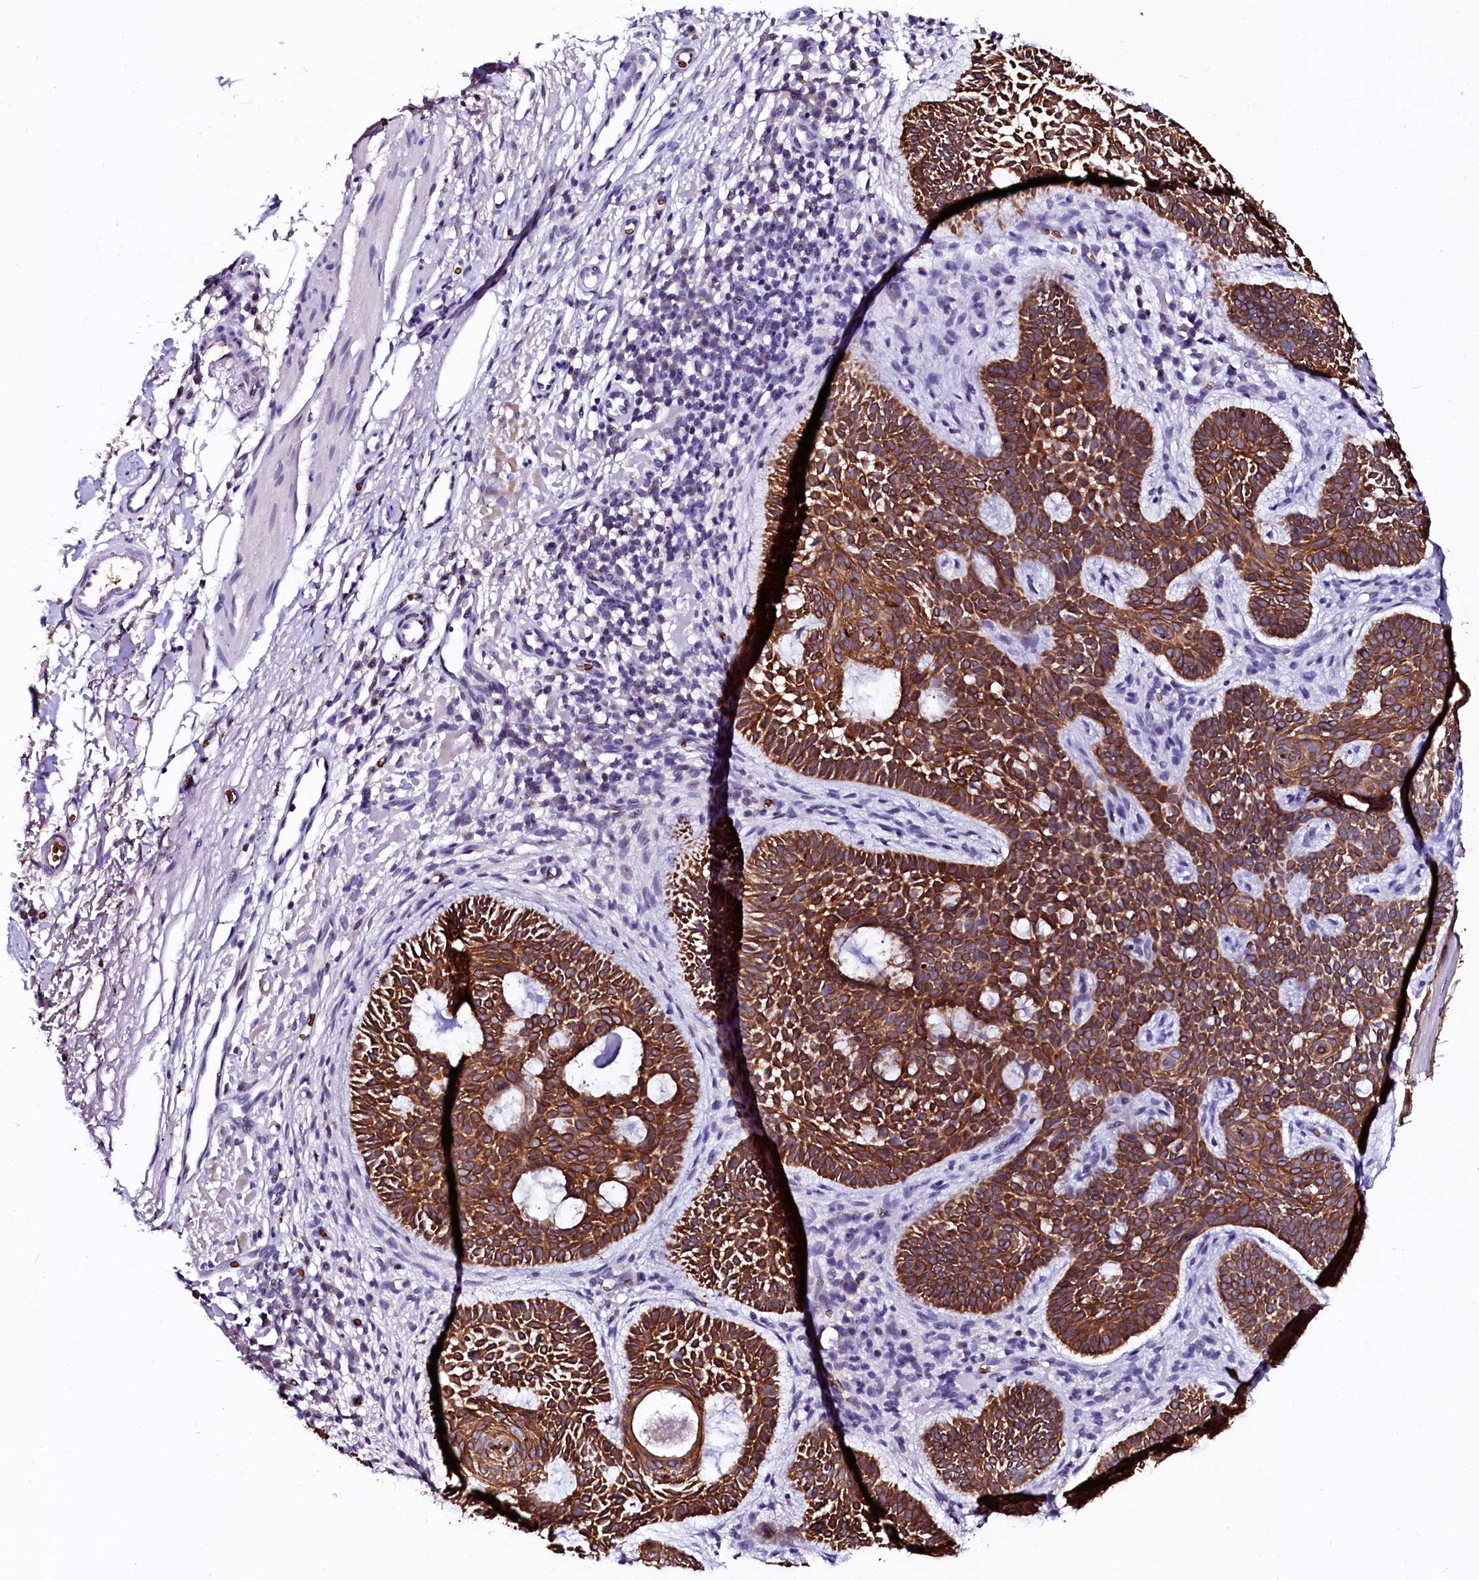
{"staining": {"intensity": "strong", "quantity": ">75%", "location": "cytoplasmic/membranous"}, "tissue": "skin cancer", "cell_type": "Tumor cells", "image_type": "cancer", "snomed": [{"axis": "morphology", "description": "Basal cell carcinoma"}, {"axis": "topography", "description": "Skin"}], "caption": "The micrograph demonstrates immunohistochemical staining of basal cell carcinoma (skin). There is strong cytoplasmic/membranous staining is identified in about >75% of tumor cells.", "gene": "CTDSPL2", "patient": {"sex": "male", "age": 85}}